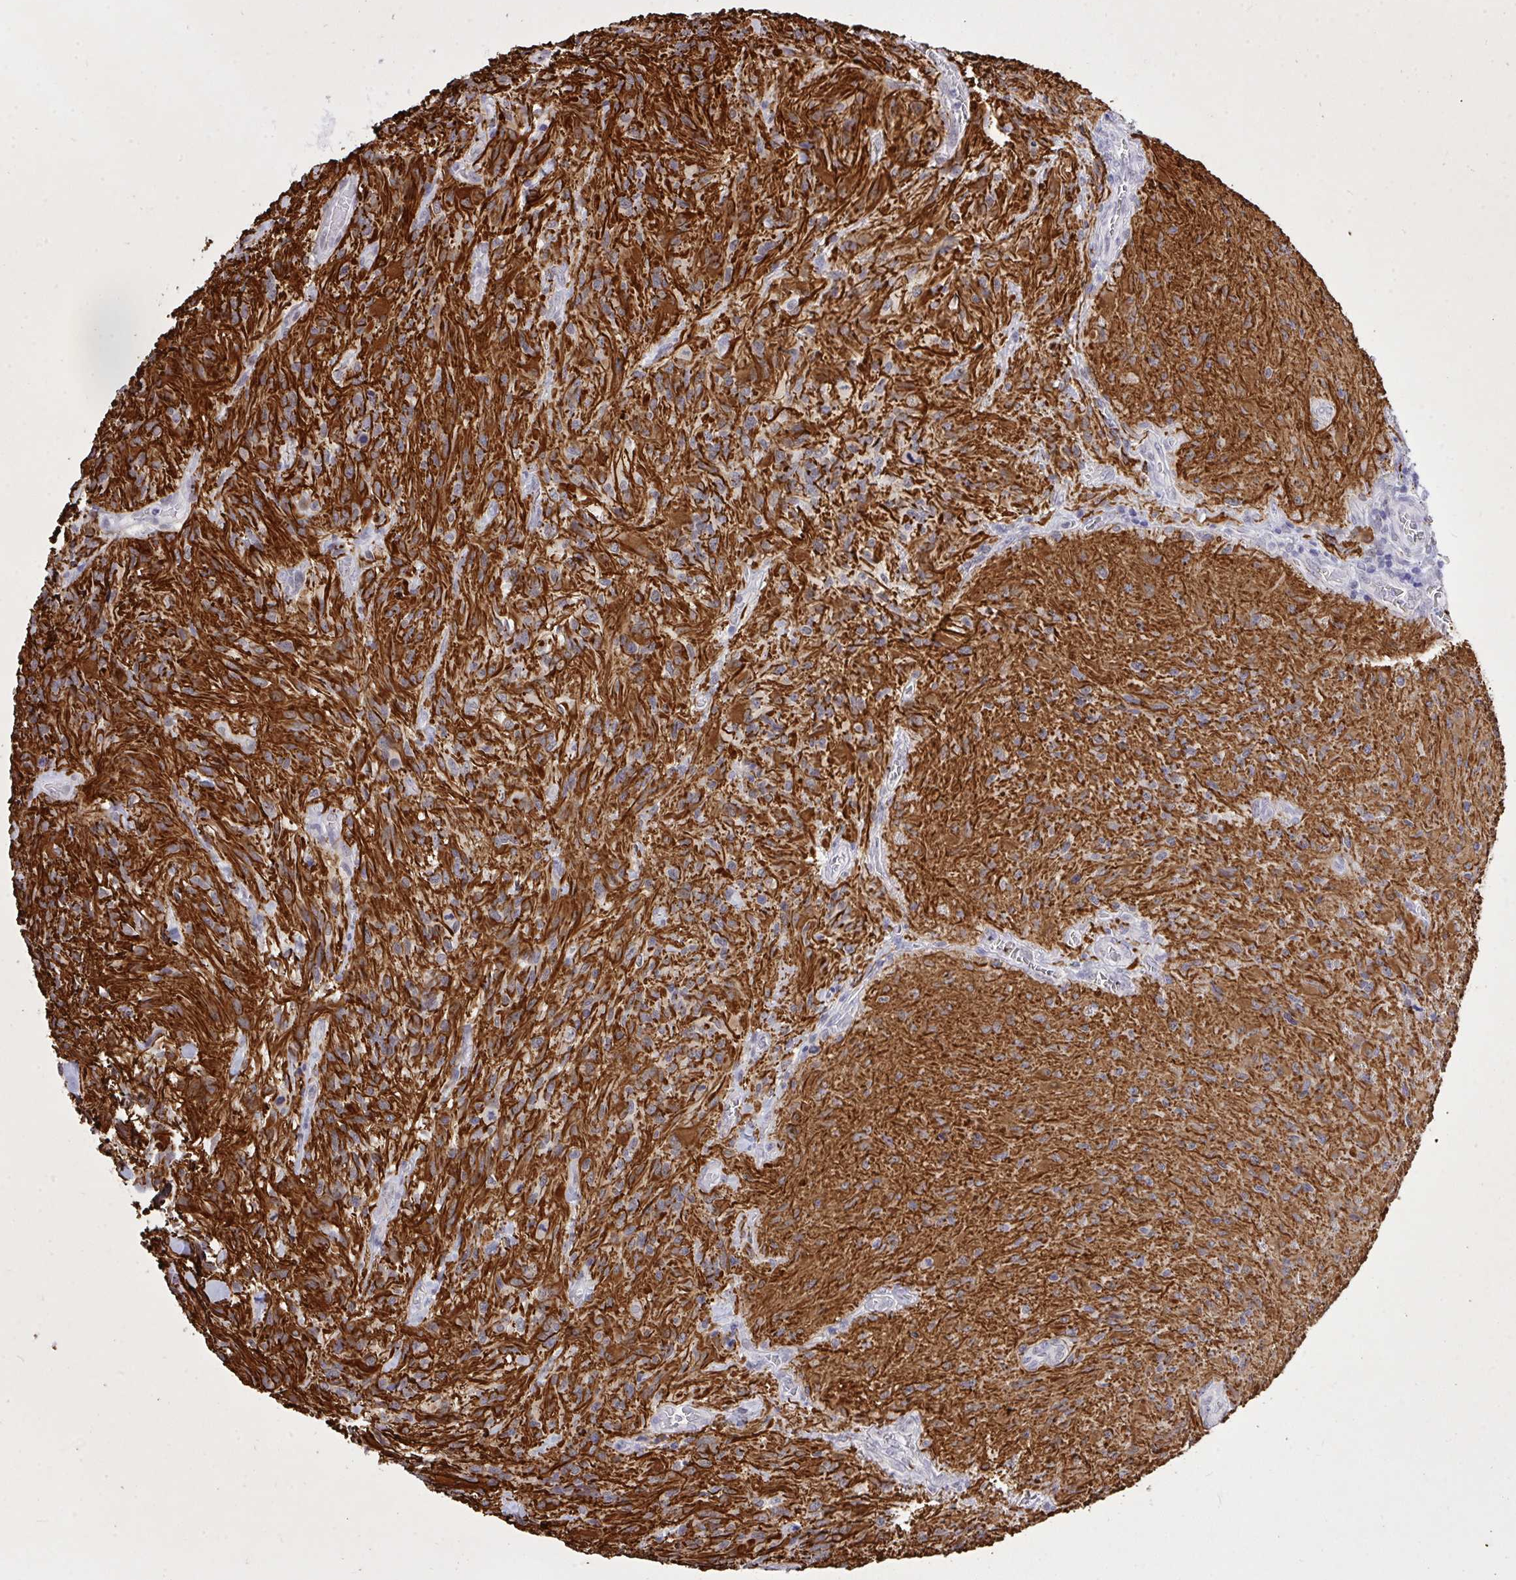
{"staining": {"intensity": "negative", "quantity": "none", "location": "none"}, "tissue": "glioma", "cell_type": "Tumor cells", "image_type": "cancer", "snomed": [{"axis": "morphology", "description": "Glioma, malignant, High grade"}, {"axis": "topography", "description": "Brain"}], "caption": "Immunohistochemistry (IHC) of human glioma displays no expression in tumor cells.", "gene": "THOP1", "patient": {"sex": "male", "age": 47}}